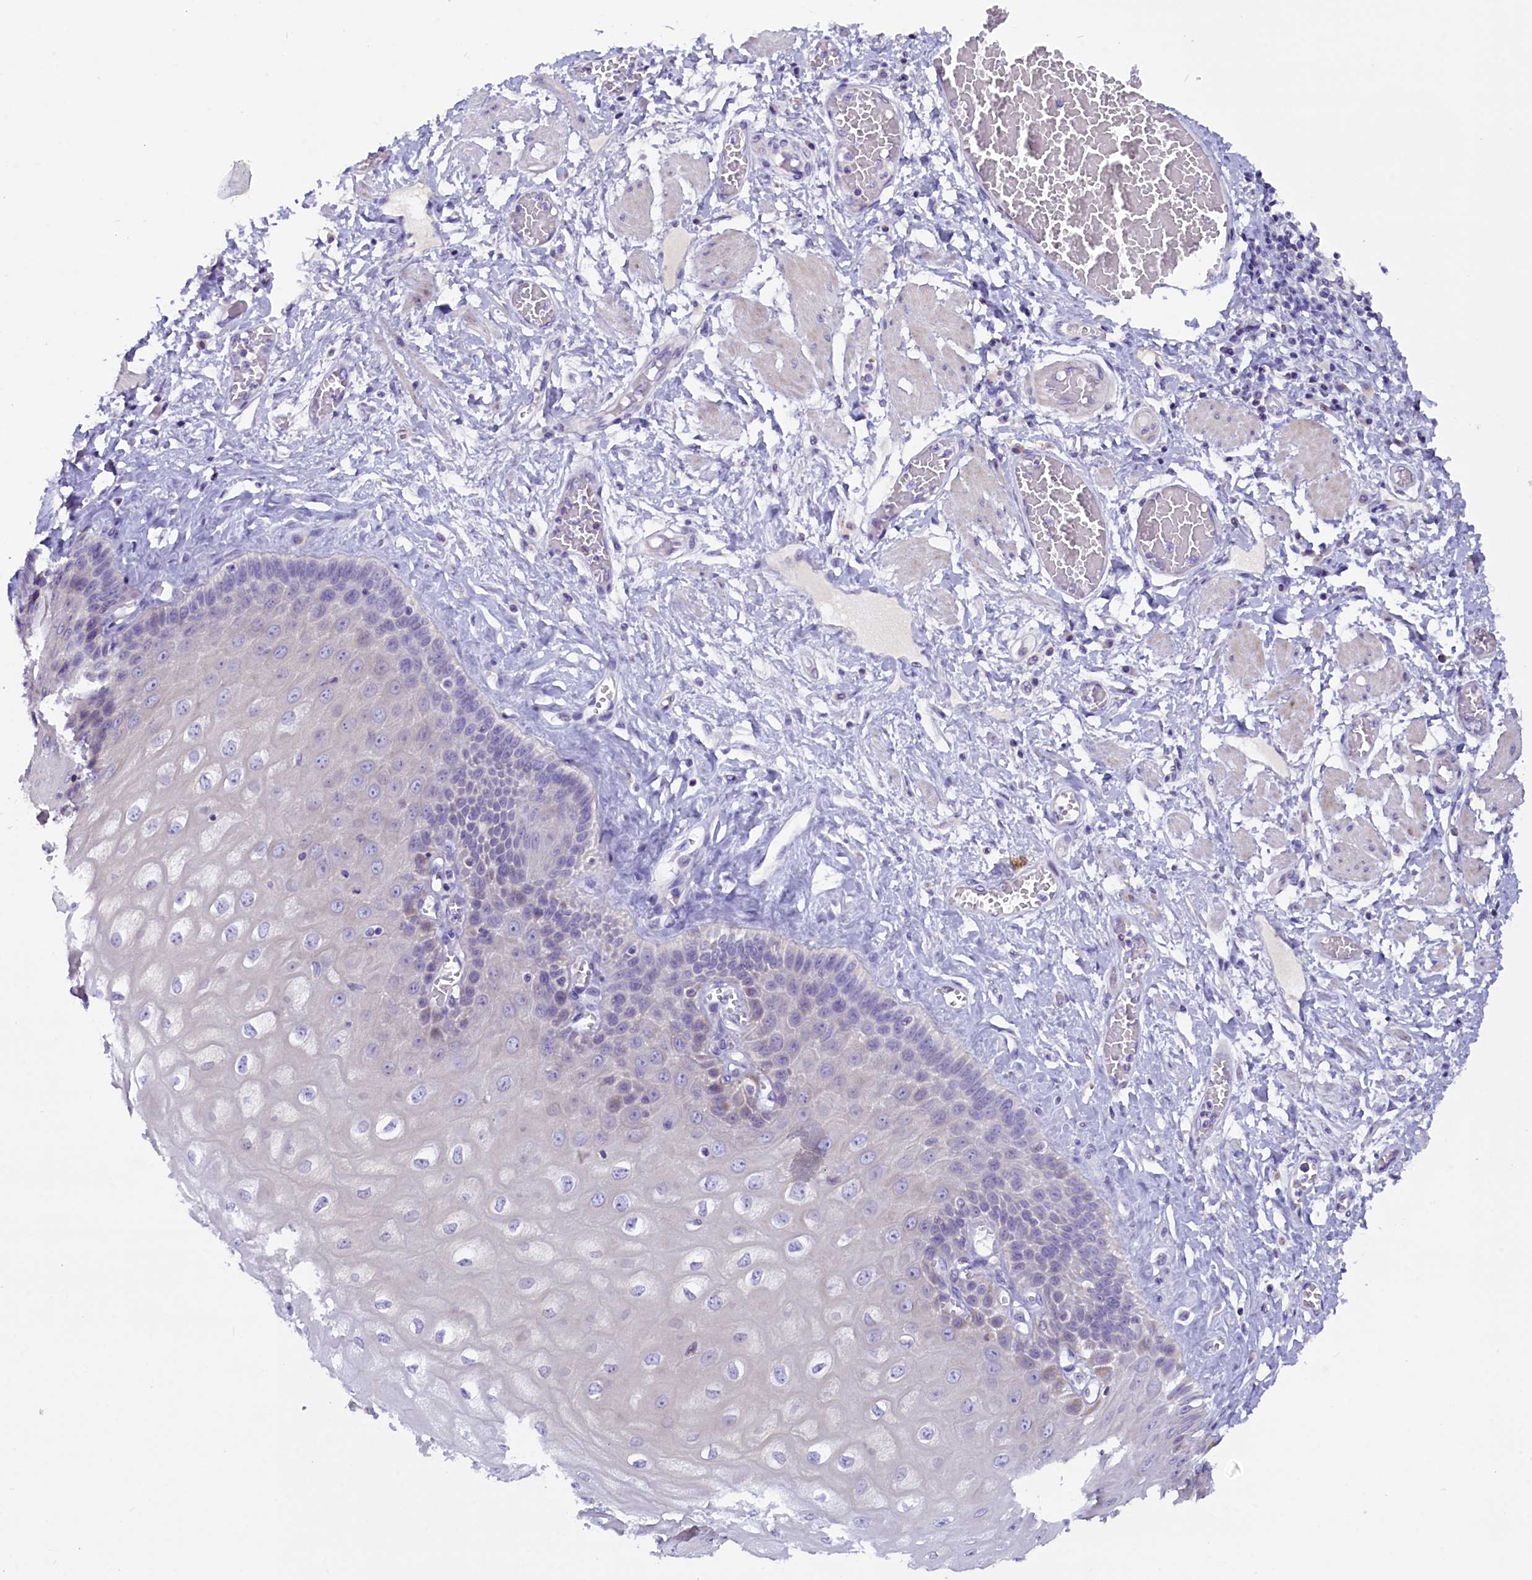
{"staining": {"intensity": "weak", "quantity": "<25%", "location": "nuclear"}, "tissue": "esophagus", "cell_type": "Squamous epithelial cells", "image_type": "normal", "snomed": [{"axis": "morphology", "description": "Normal tissue, NOS"}, {"axis": "topography", "description": "Esophagus"}], "caption": "The image displays no staining of squamous epithelial cells in benign esophagus. Brightfield microscopy of IHC stained with DAB (3,3'-diaminobenzidine) (brown) and hematoxylin (blue), captured at high magnification.", "gene": "RTTN", "patient": {"sex": "male", "age": 60}}